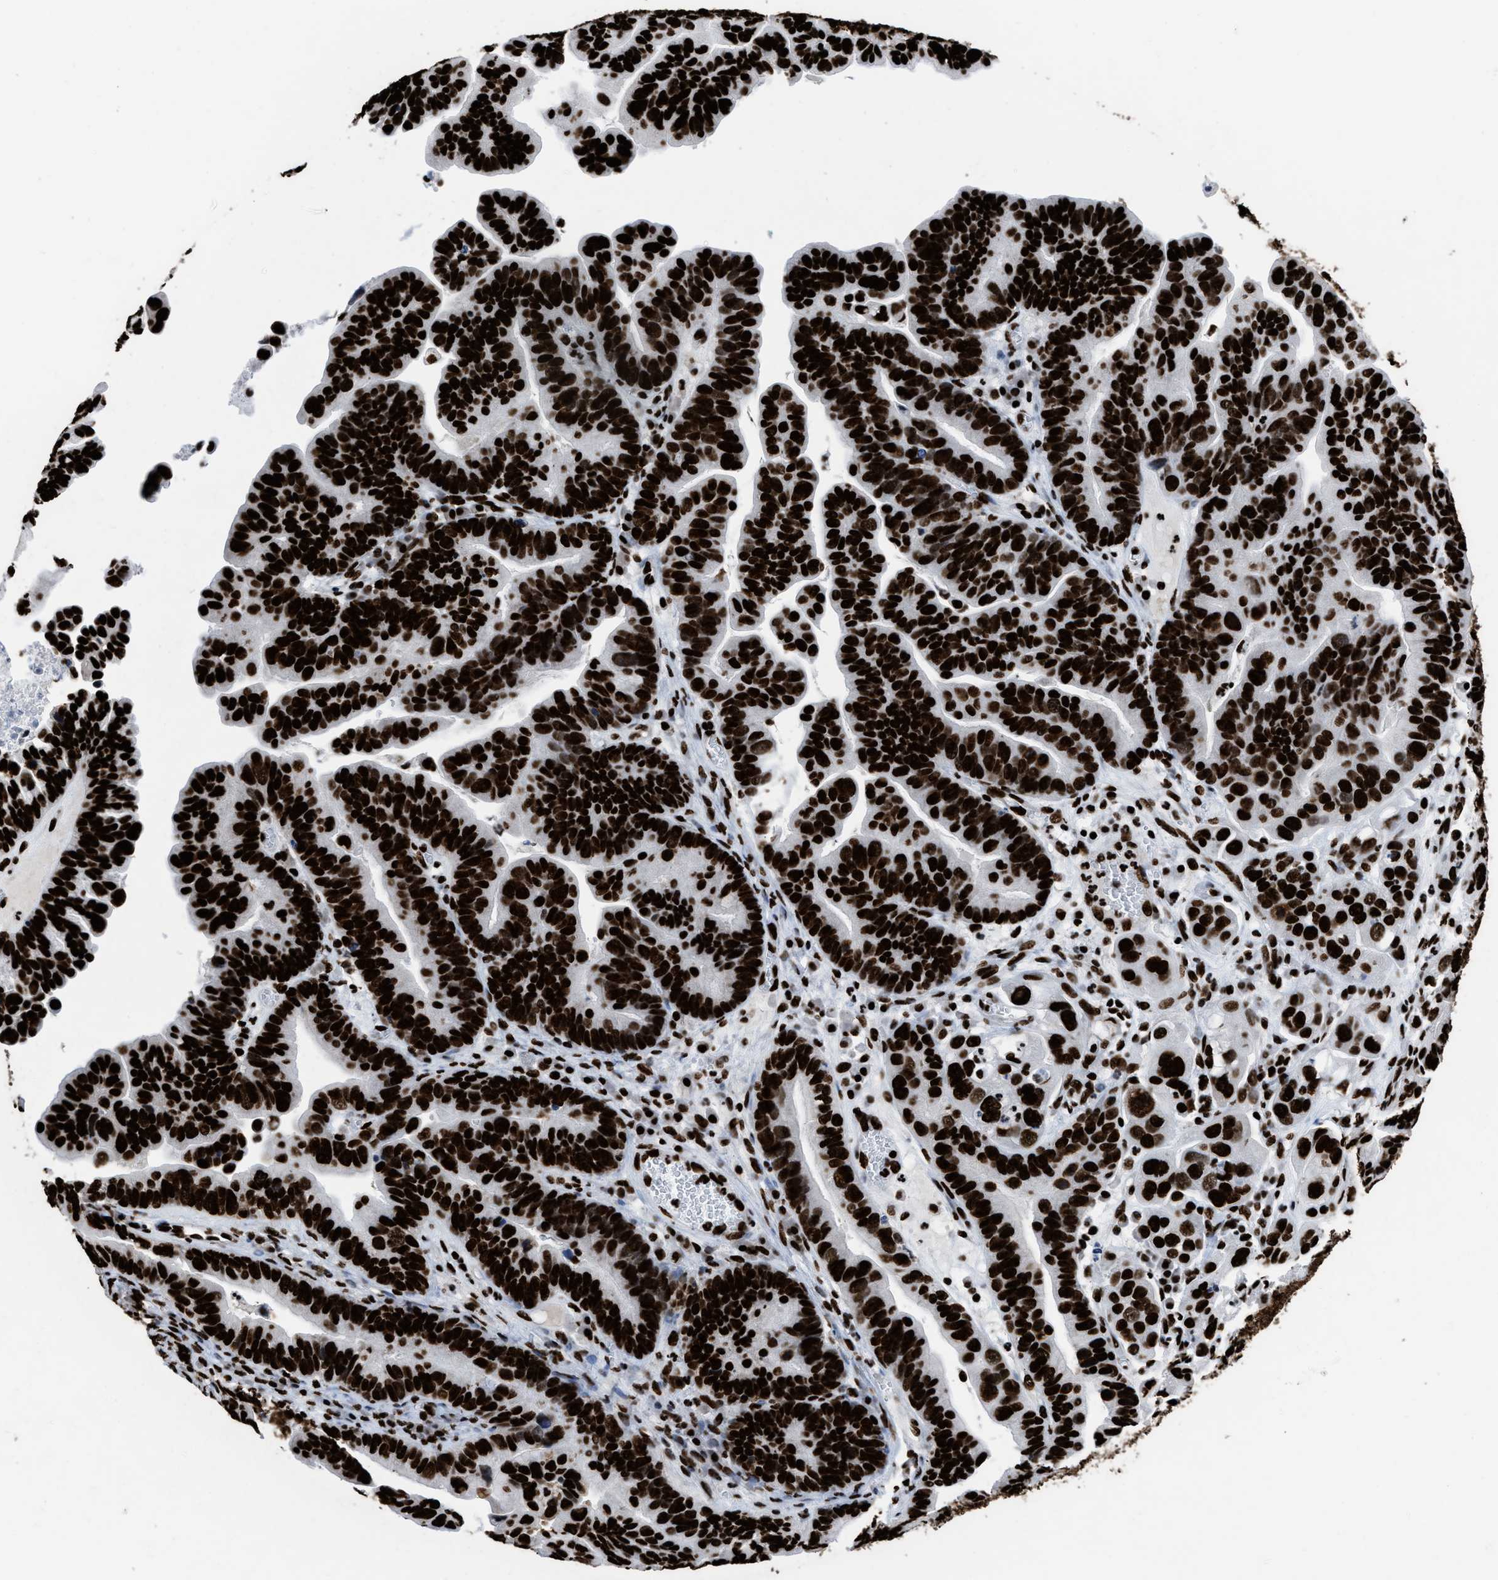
{"staining": {"intensity": "strong", "quantity": ">75%", "location": "nuclear"}, "tissue": "ovarian cancer", "cell_type": "Tumor cells", "image_type": "cancer", "snomed": [{"axis": "morphology", "description": "Cystadenocarcinoma, serous, NOS"}, {"axis": "topography", "description": "Ovary"}], "caption": "Strong nuclear protein positivity is present in approximately >75% of tumor cells in serous cystadenocarcinoma (ovarian). (DAB (3,3'-diaminobenzidine) = brown stain, brightfield microscopy at high magnification).", "gene": "HNRNPM", "patient": {"sex": "female", "age": 56}}